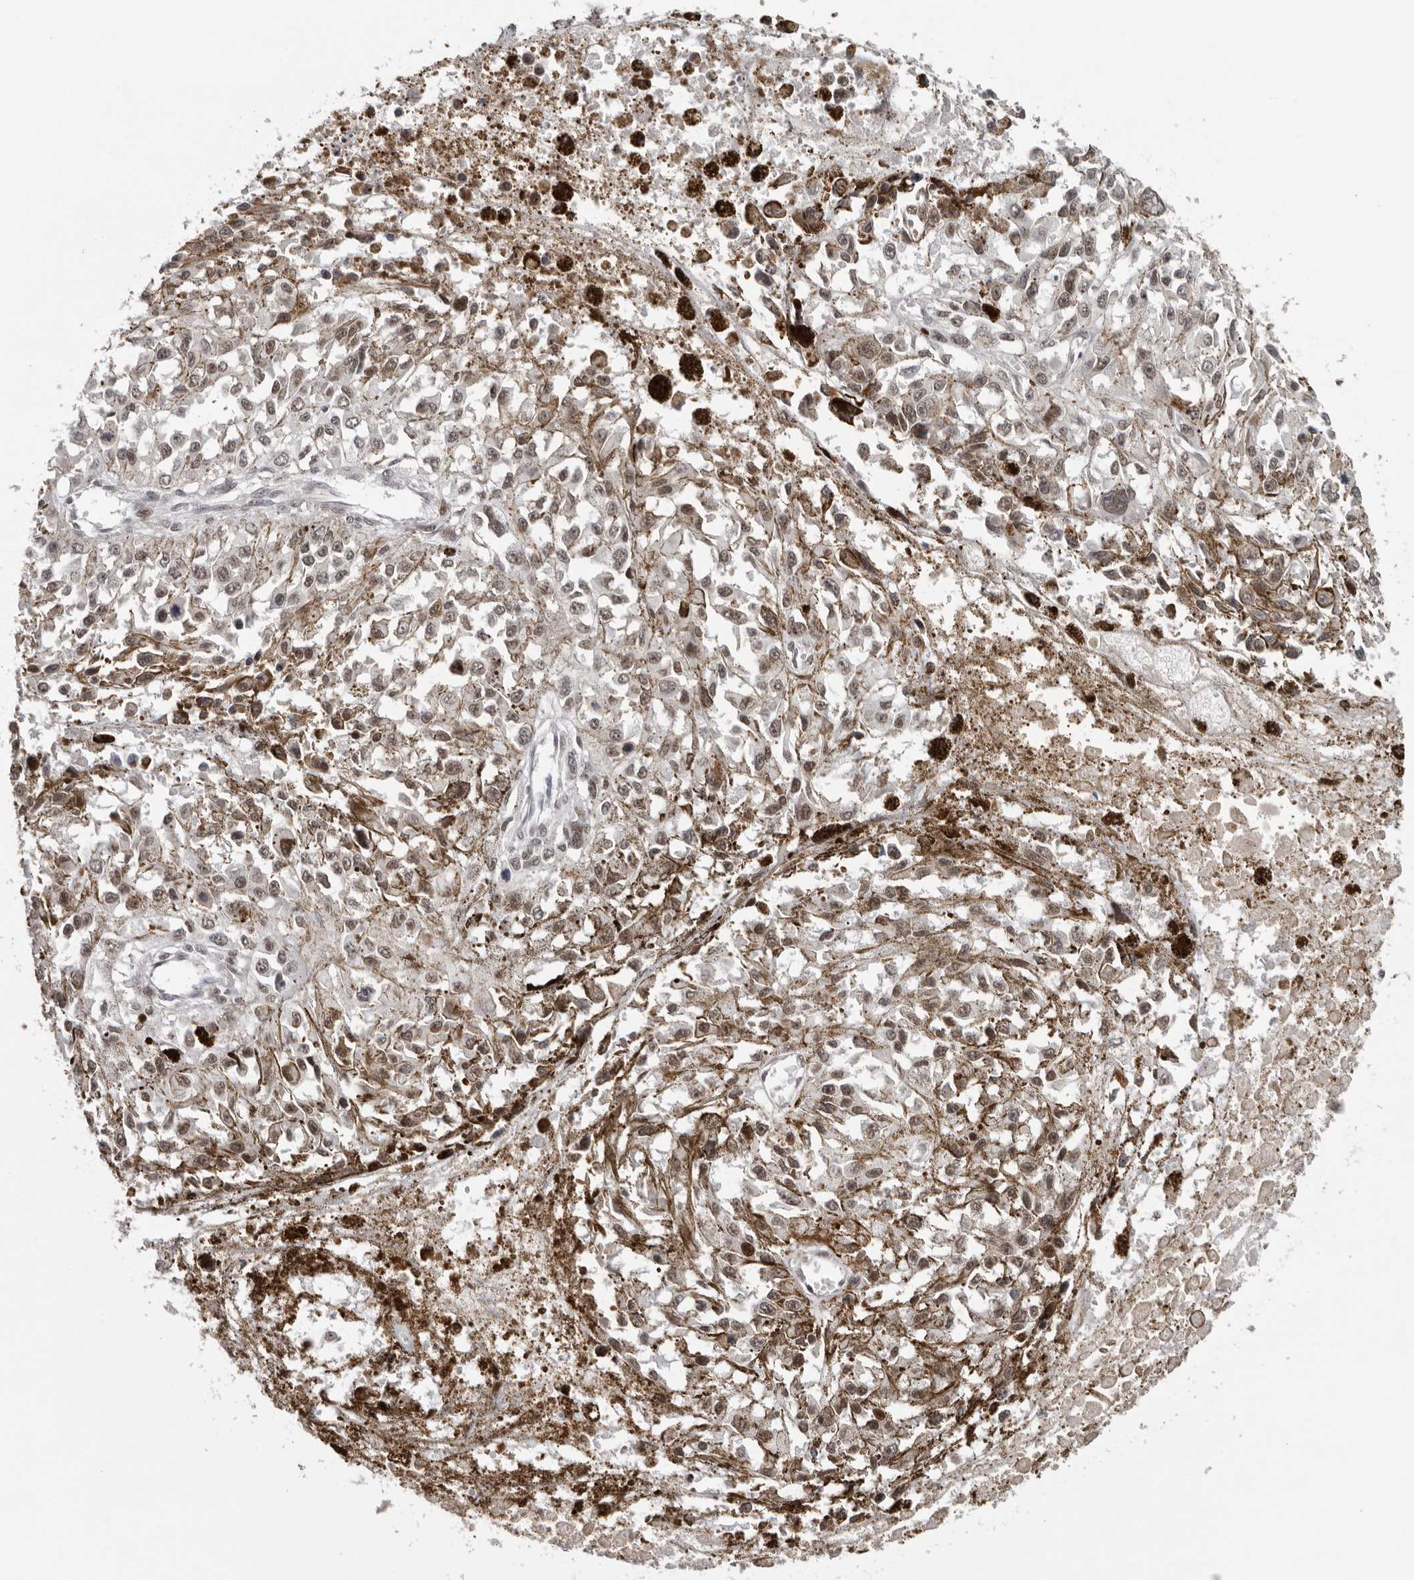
{"staining": {"intensity": "weak", "quantity": ">75%", "location": "nuclear"}, "tissue": "melanoma", "cell_type": "Tumor cells", "image_type": "cancer", "snomed": [{"axis": "morphology", "description": "Malignant melanoma, Metastatic site"}, {"axis": "topography", "description": "Lymph node"}], "caption": "Malignant melanoma (metastatic site) stained with a protein marker shows weak staining in tumor cells.", "gene": "KIF2B", "patient": {"sex": "male", "age": 59}}